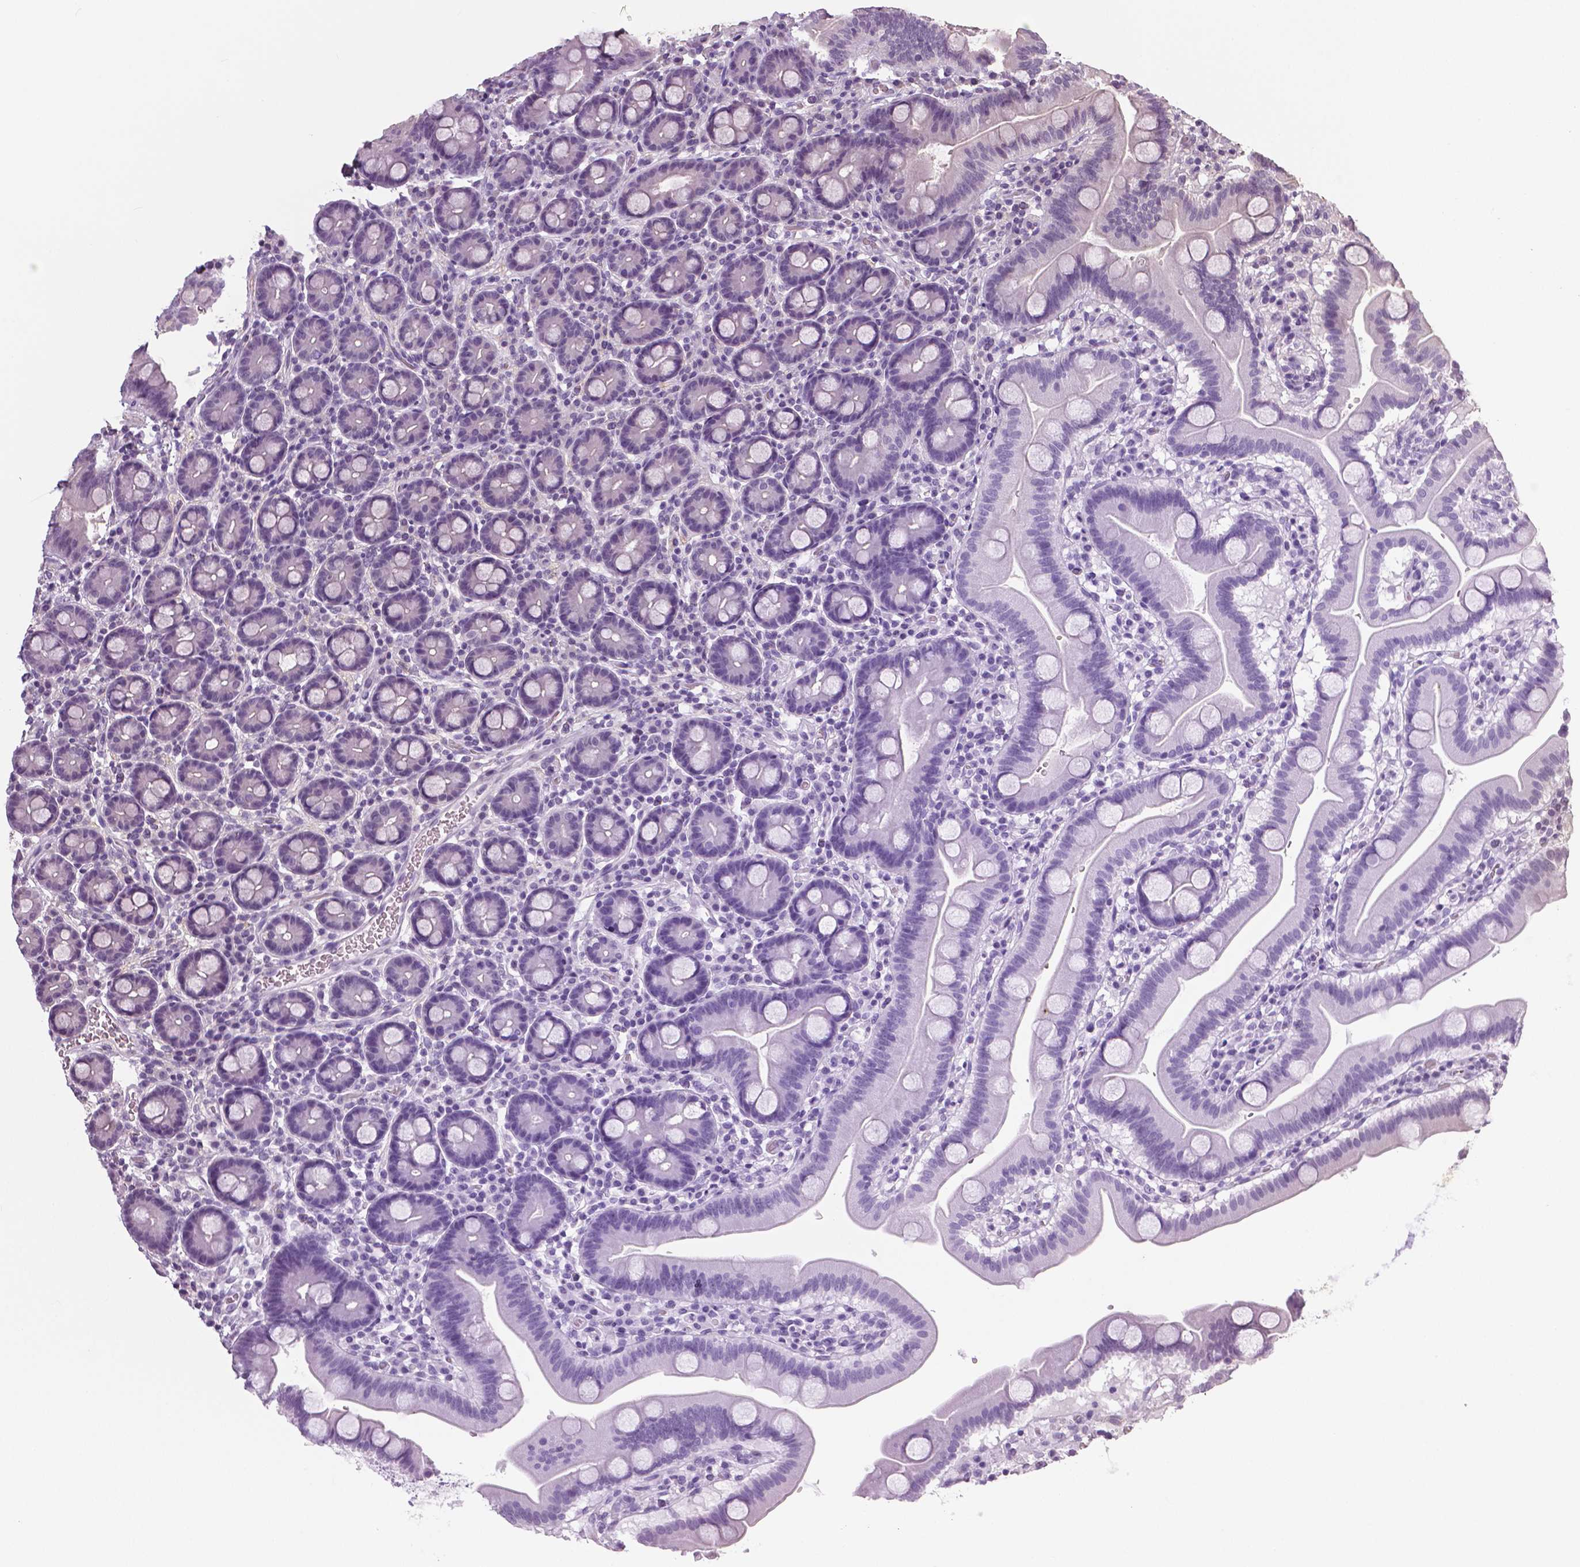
{"staining": {"intensity": "negative", "quantity": "none", "location": "none"}, "tissue": "duodenum", "cell_type": "Glandular cells", "image_type": "normal", "snomed": [{"axis": "morphology", "description": "Normal tissue, NOS"}, {"axis": "topography", "description": "Pancreas"}, {"axis": "topography", "description": "Duodenum"}], "caption": "Immunohistochemistry (IHC) of benign human duodenum shows no expression in glandular cells.", "gene": "NECAB1", "patient": {"sex": "male", "age": 59}}